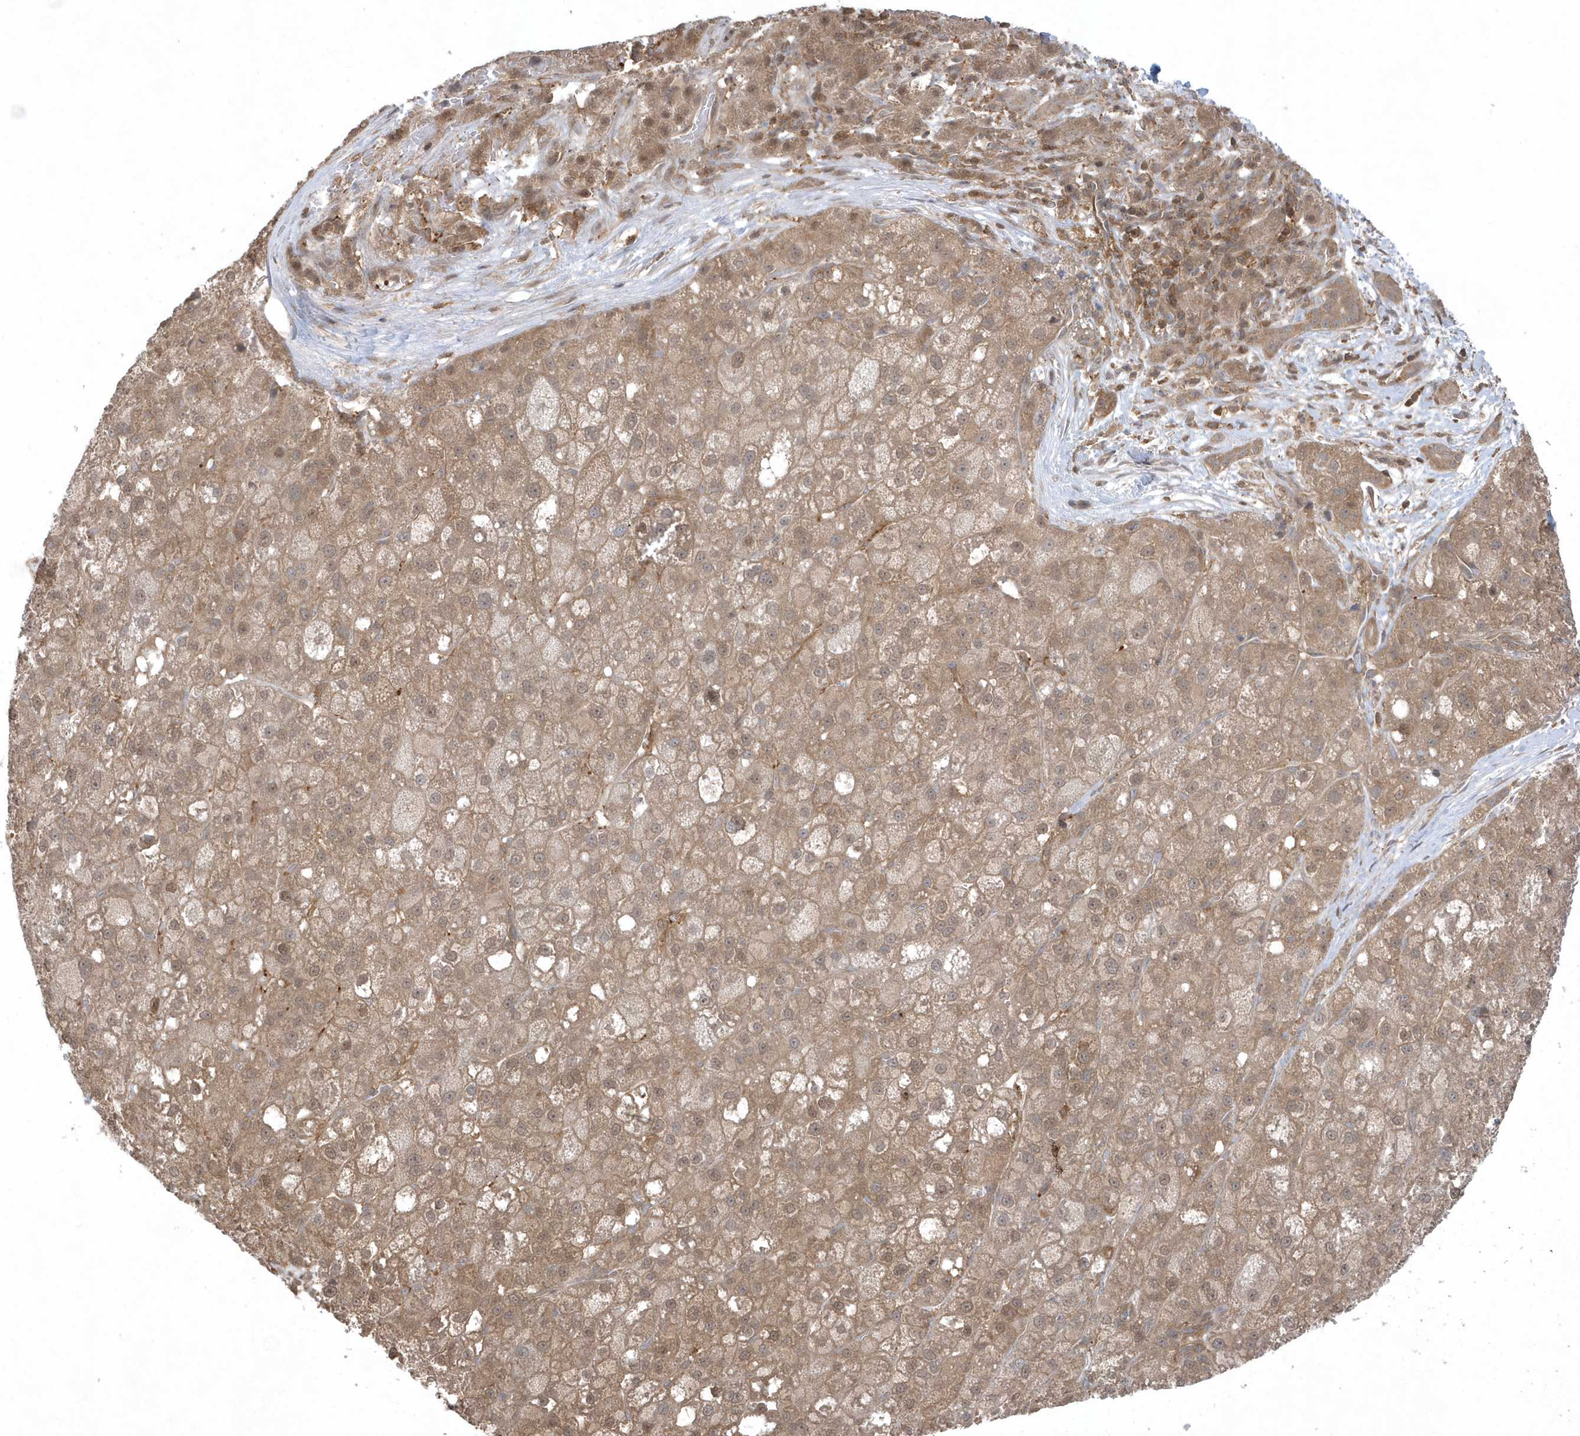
{"staining": {"intensity": "moderate", "quantity": ">75%", "location": "cytoplasmic/membranous"}, "tissue": "liver cancer", "cell_type": "Tumor cells", "image_type": "cancer", "snomed": [{"axis": "morphology", "description": "Carcinoma, Hepatocellular, NOS"}, {"axis": "topography", "description": "Liver"}], "caption": "The histopathology image shows a brown stain indicating the presence of a protein in the cytoplasmic/membranous of tumor cells in liver cancer. (IHC, brightfield microscopy, high magnification).", "gene": "ACYP1", "patient": {"sex": "male", "age": 57}}